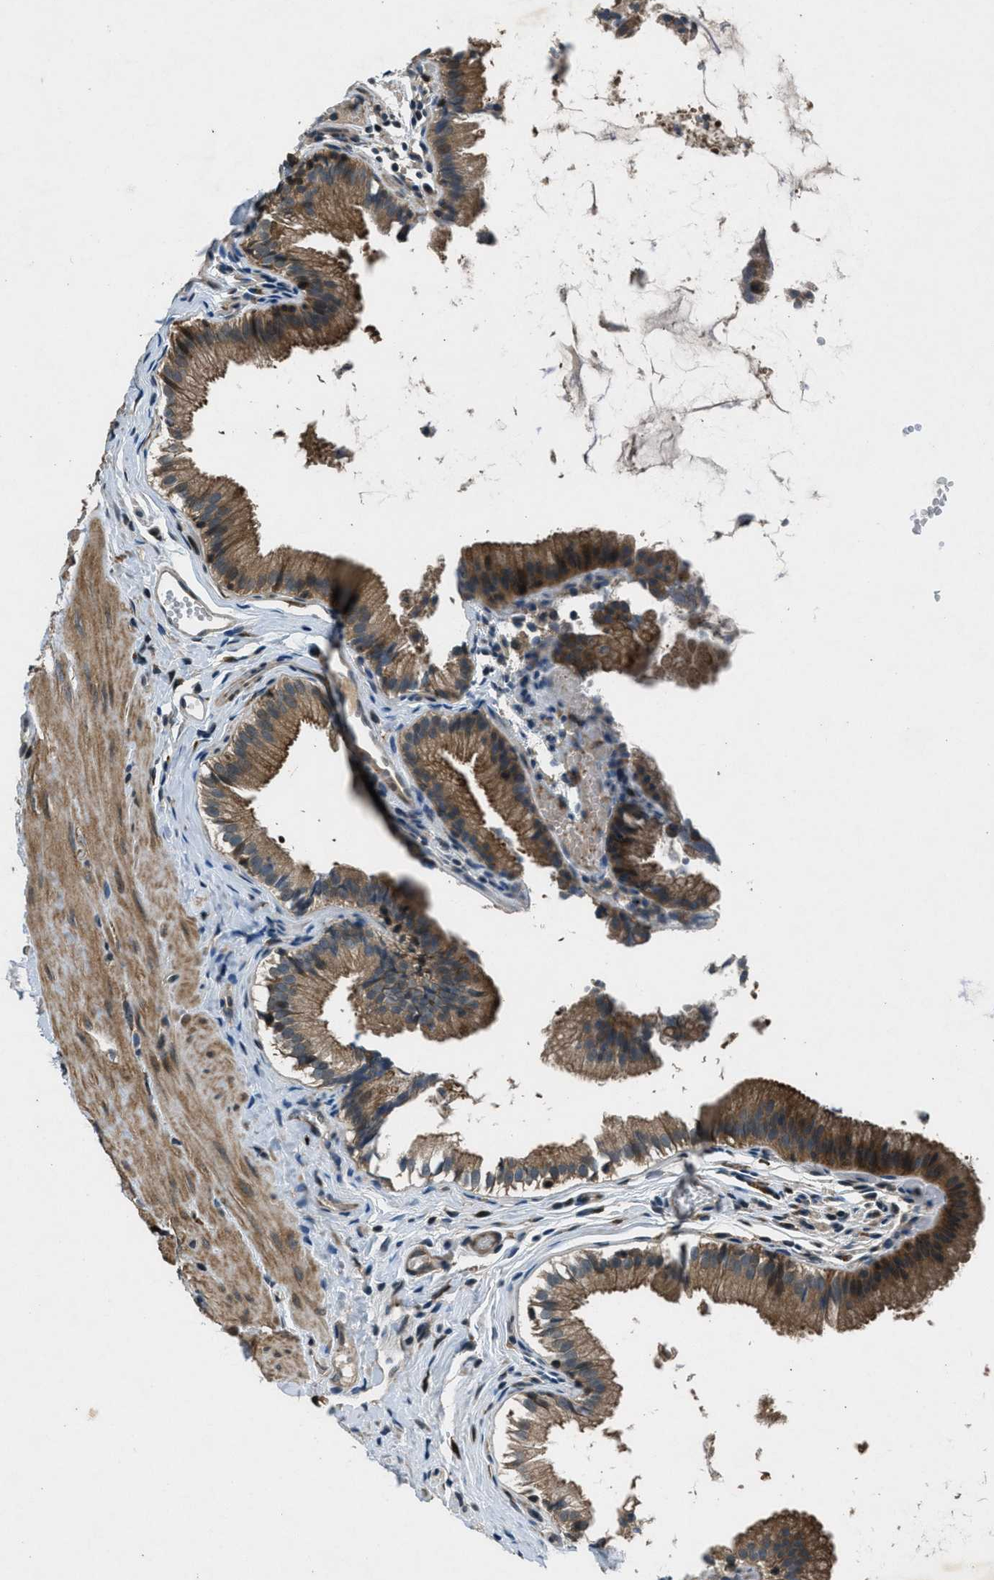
{"staining": {"intensity": "strong", "quantity": ">75%", "location": "cytoplasmic/membranous"}, "tissue": "gallbladder", "cell_type": "Glandular cells", "image_type": "normal", "snomed": [{"axis": "morphology", "description": "Normal tissue, NOS"}, {"axis": "topography", "description": "Gallbladder"}], "caption": "Glandular cells demonstrate high levels of strong cytoplasmic/membranous expression in about >75% of cells in normal human gallbladder. The protein of interest is stained brown, and the nuclei are stained in blue (DAB (3,3'-diaminobenzidine) IHC with brightfield microscopy, high magnification).", "gene": "EPSTI1", "patient": {"sex": "female", "age": 26}}